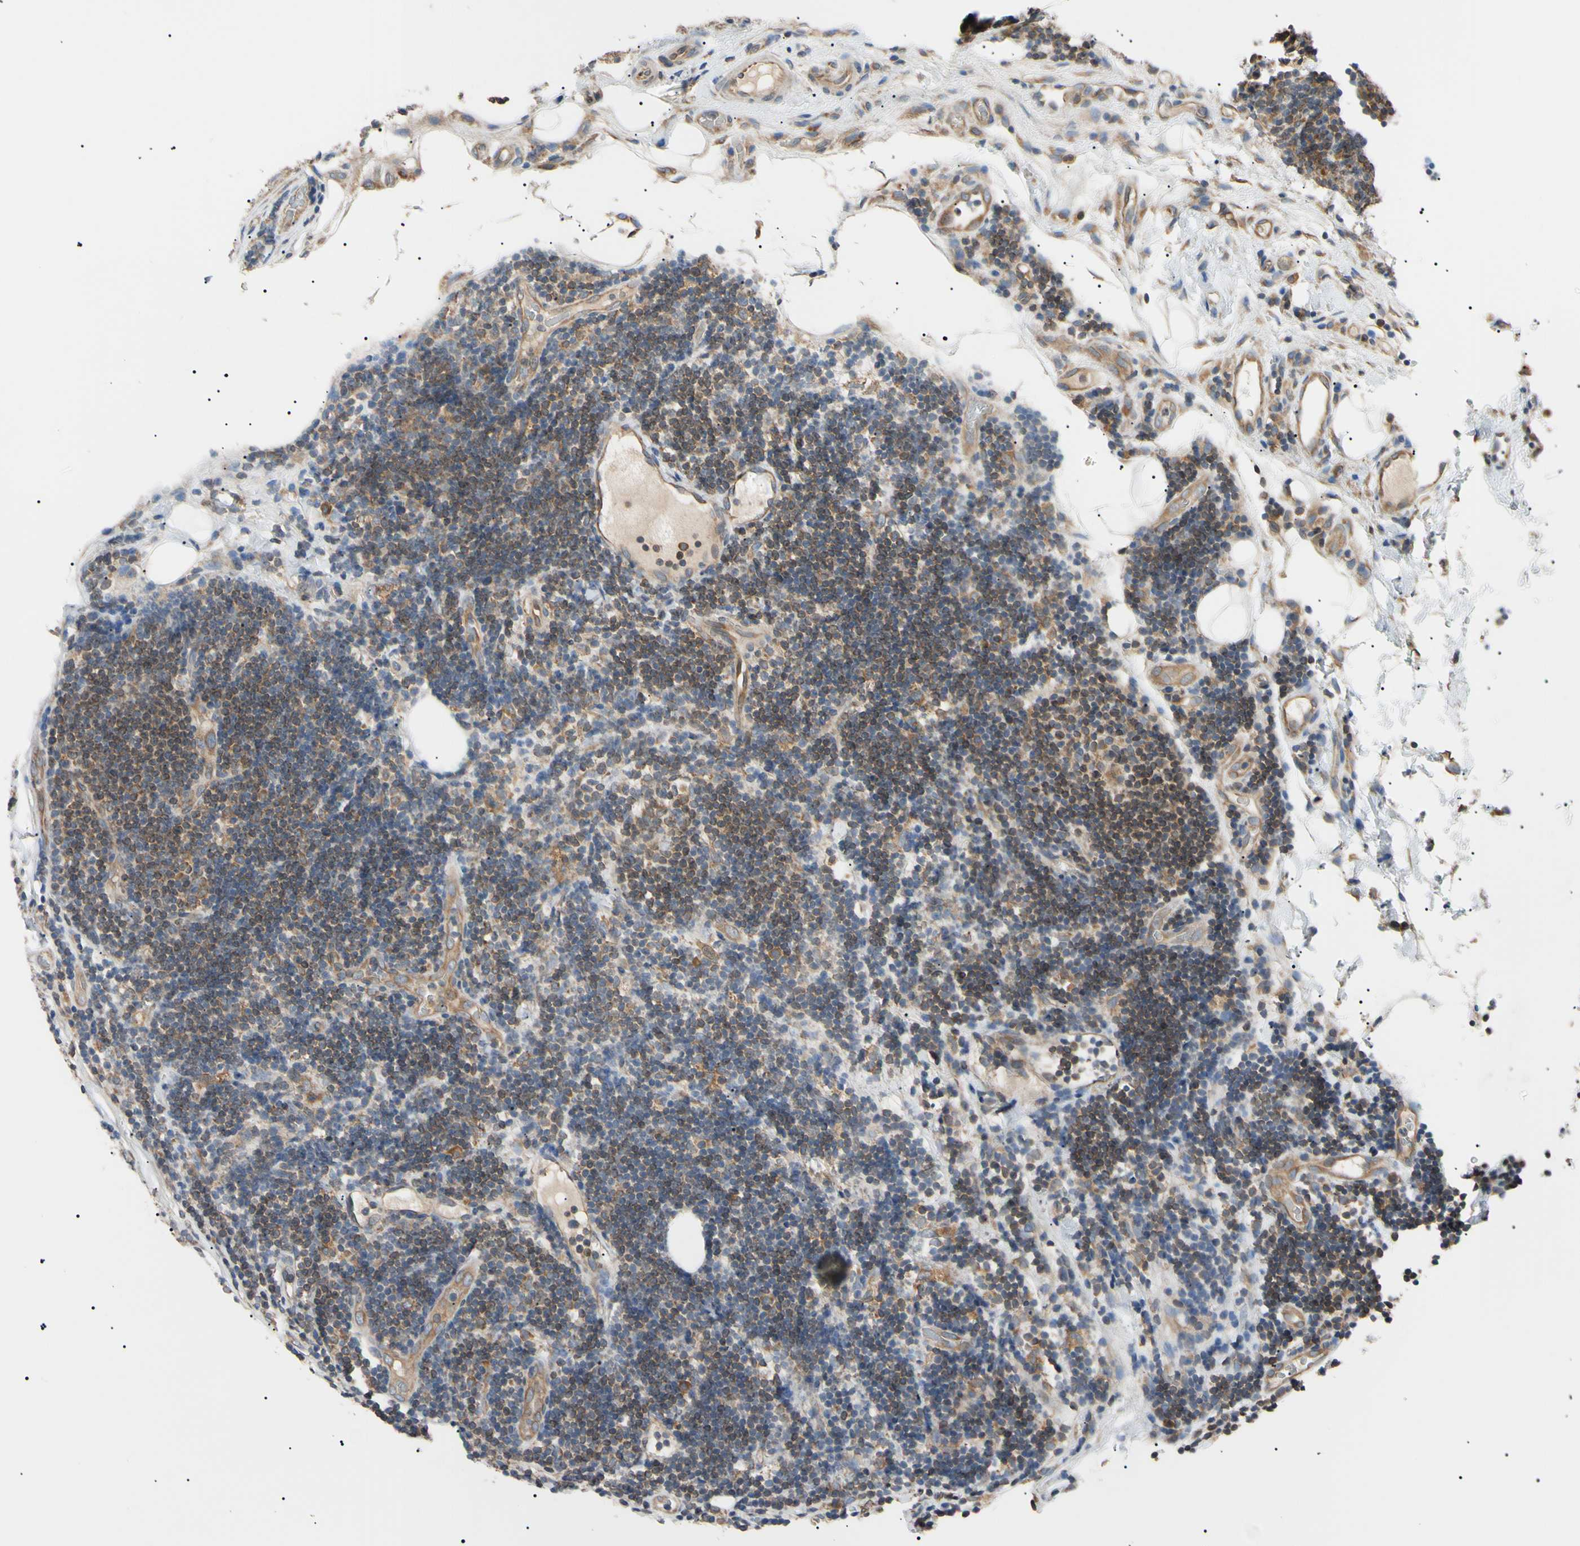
{"staining": {"intensity": "moderate", "quantity": ">75%", "location": "cytoplasmic/membranous"}, "tissue": "lymphoma", "cell_type": "Tumor cells", "image_type": "cancer", "snomed": [{"axis": "morphology", "description": "Malignant lymphoma, non-Hodgkin's type, Low grade"}, {"axis": "topography", "description": "Lymph node"}], "caption": "Protein staining shows moderate cytoplasmic/membranous expression in about >75% of tumor cells in low-grade malignant lymphoma, non-Hodgkin's type.", "gene": "VAPA", "patient": {"sex": "male", "age": 83}}